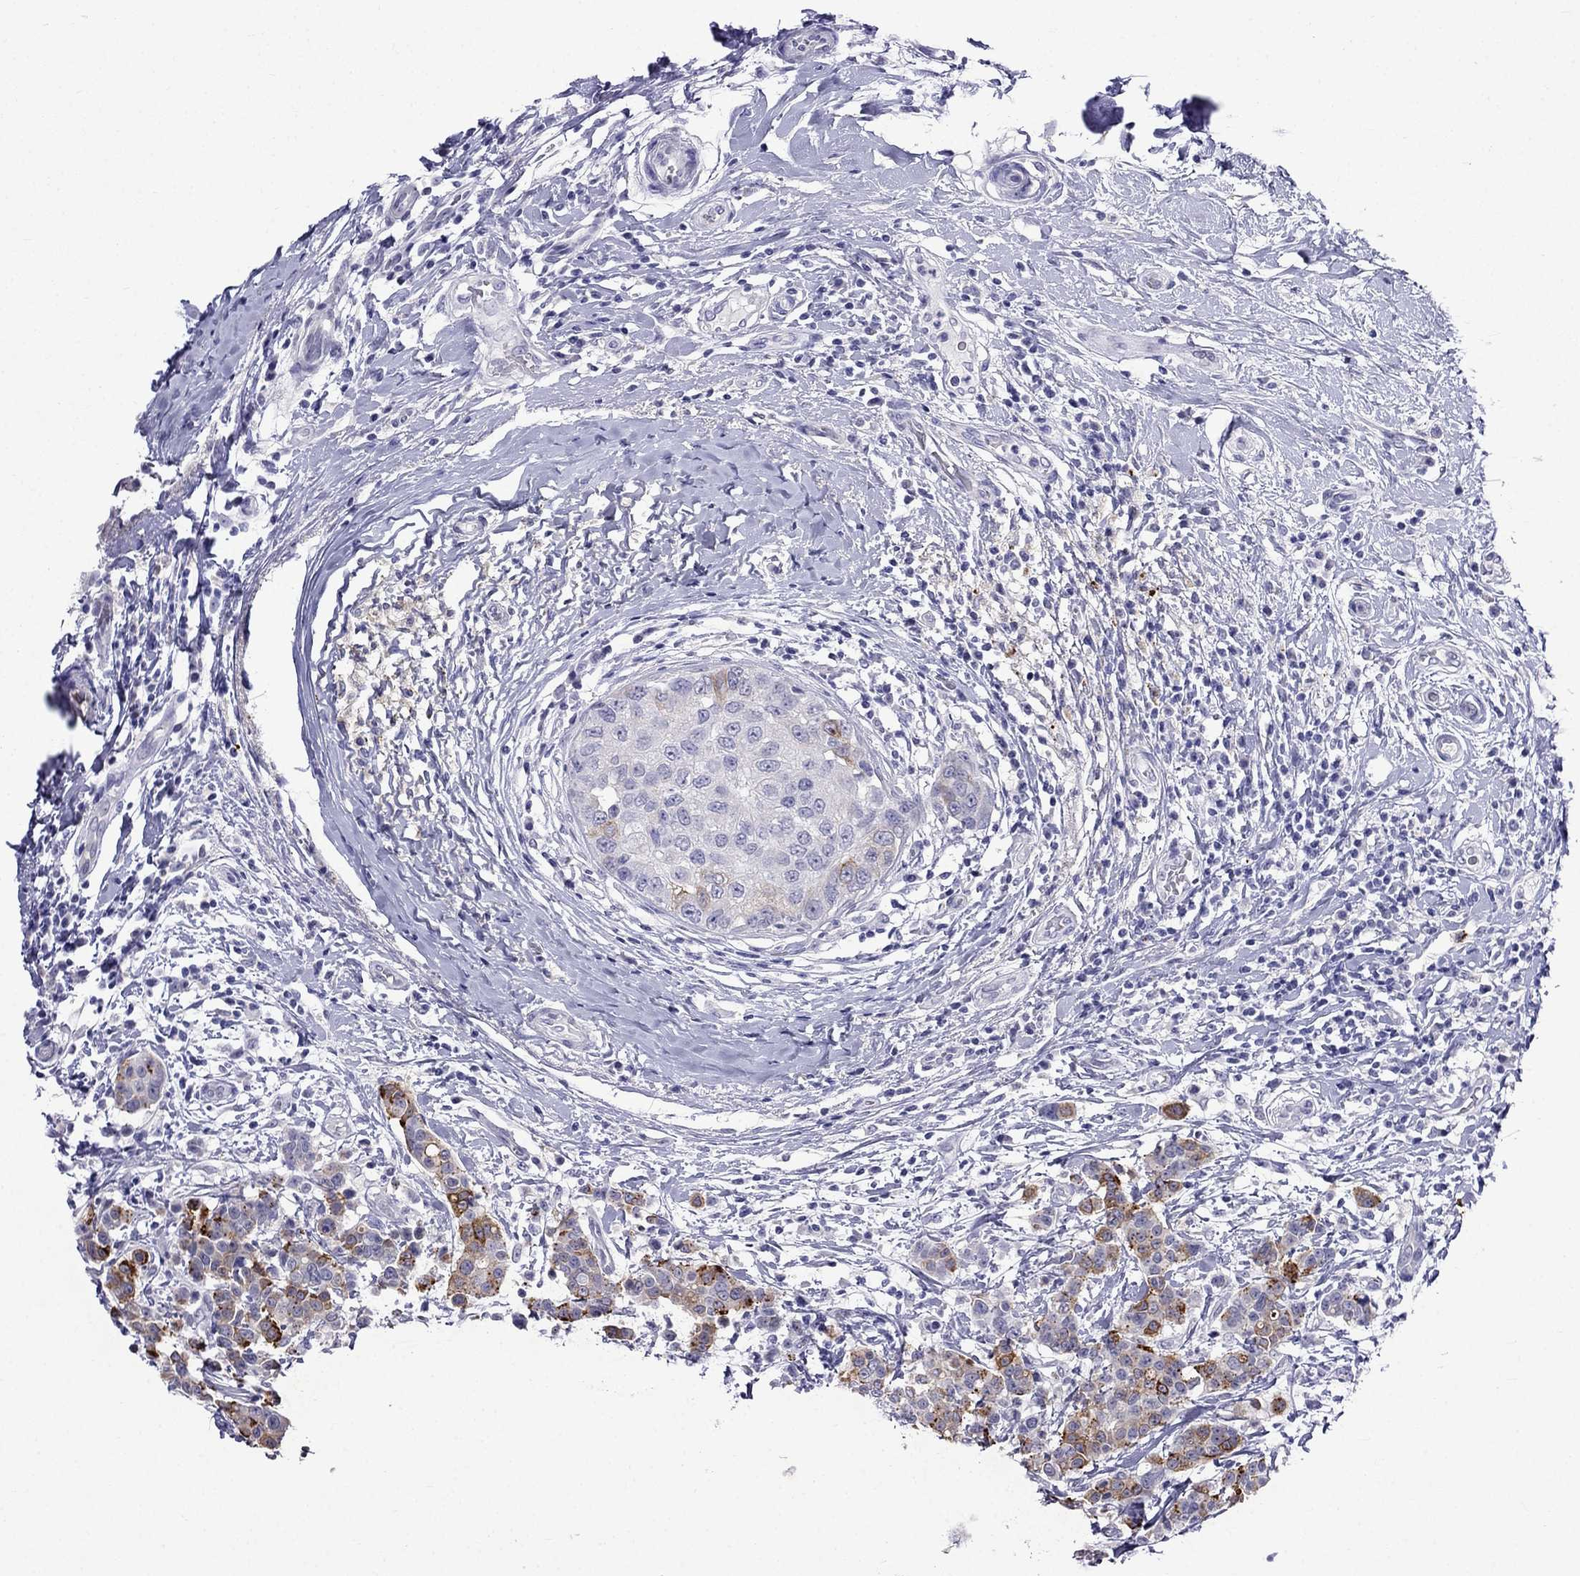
{"staining": {"intensity": "strong", "quantity": "<25%", "location": "cytoplasmic/membranous"}, "tissue": "breast cancer", "cell_type": "Tumor cells", "image_type": "cancer", "snomed": [{"axis": "morphology", "description": "Duct carcinoma"}, {"axis": "topography", "description": "Breast"}], "caption": "Immunohistochemistry (DAB (3,3'-diaminobenzidine)) staining of breast infiltrating ductal carcinoma shows strong cytoplasmic/membranous protein staining in approximately <25% of tumor cells.", "gene": "MGP", "patient": {"sex": "female", "age": 27}}